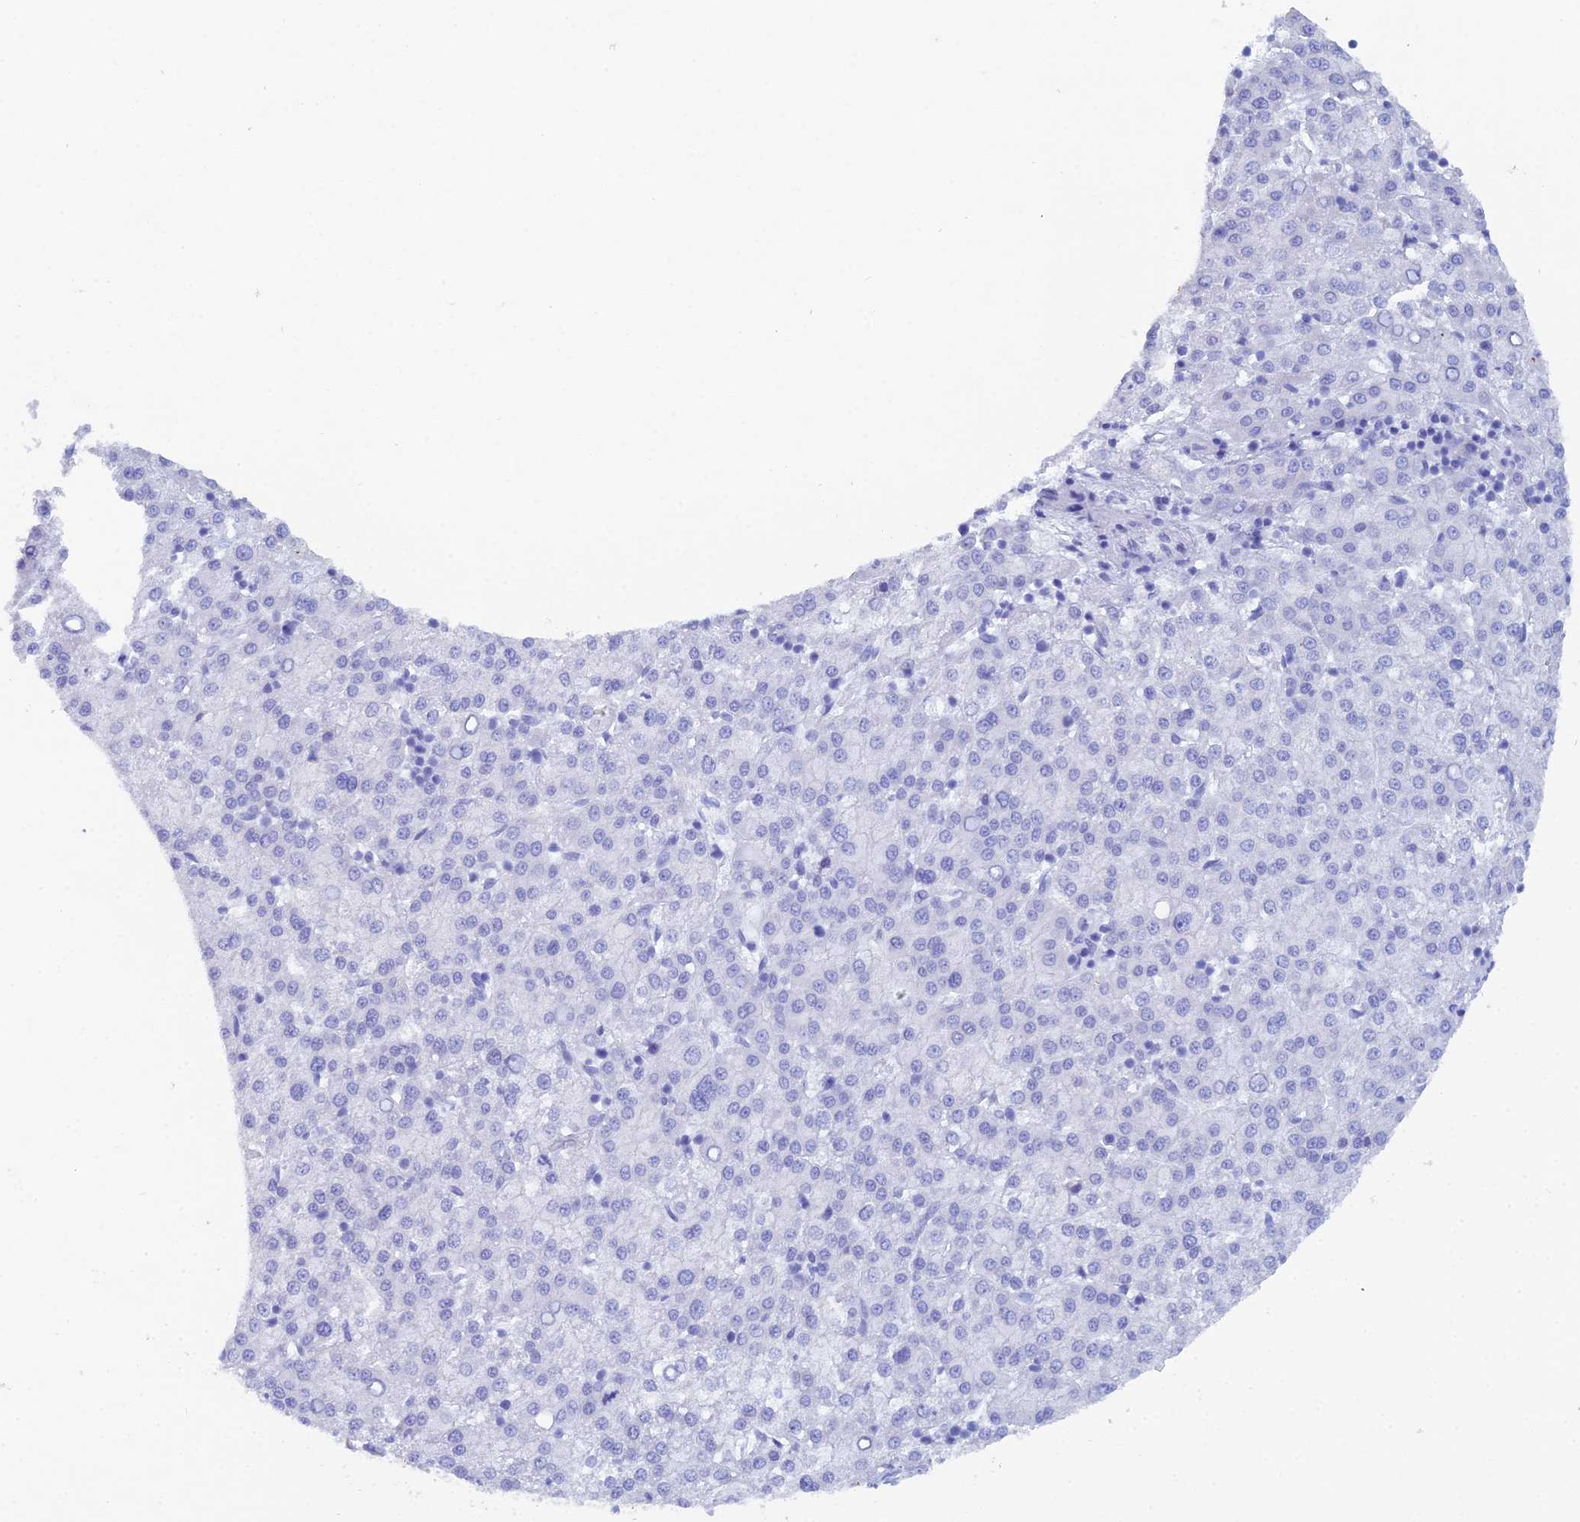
{"staining": {"intensity": "negative", "quantity": "none", "location": "none"}, "tissue": "liver cancer", "cell_type": "Tumor cells", "image_type": "cancer", "snomed": [{"axis": "morphology", "description": "Carcinoma, Hepatocellular, NOS"}, {"axis": "topography", "description": "Liver"}], "caption": "High power microscopy micrograph of an immunohistochemistry (IHC) photomicrograph of liver hepatocellular carcinoma, revealing no significant positivity in tumor cells.", "gene": "REG1A", "patient": {"sex": "female", "age": 58}}